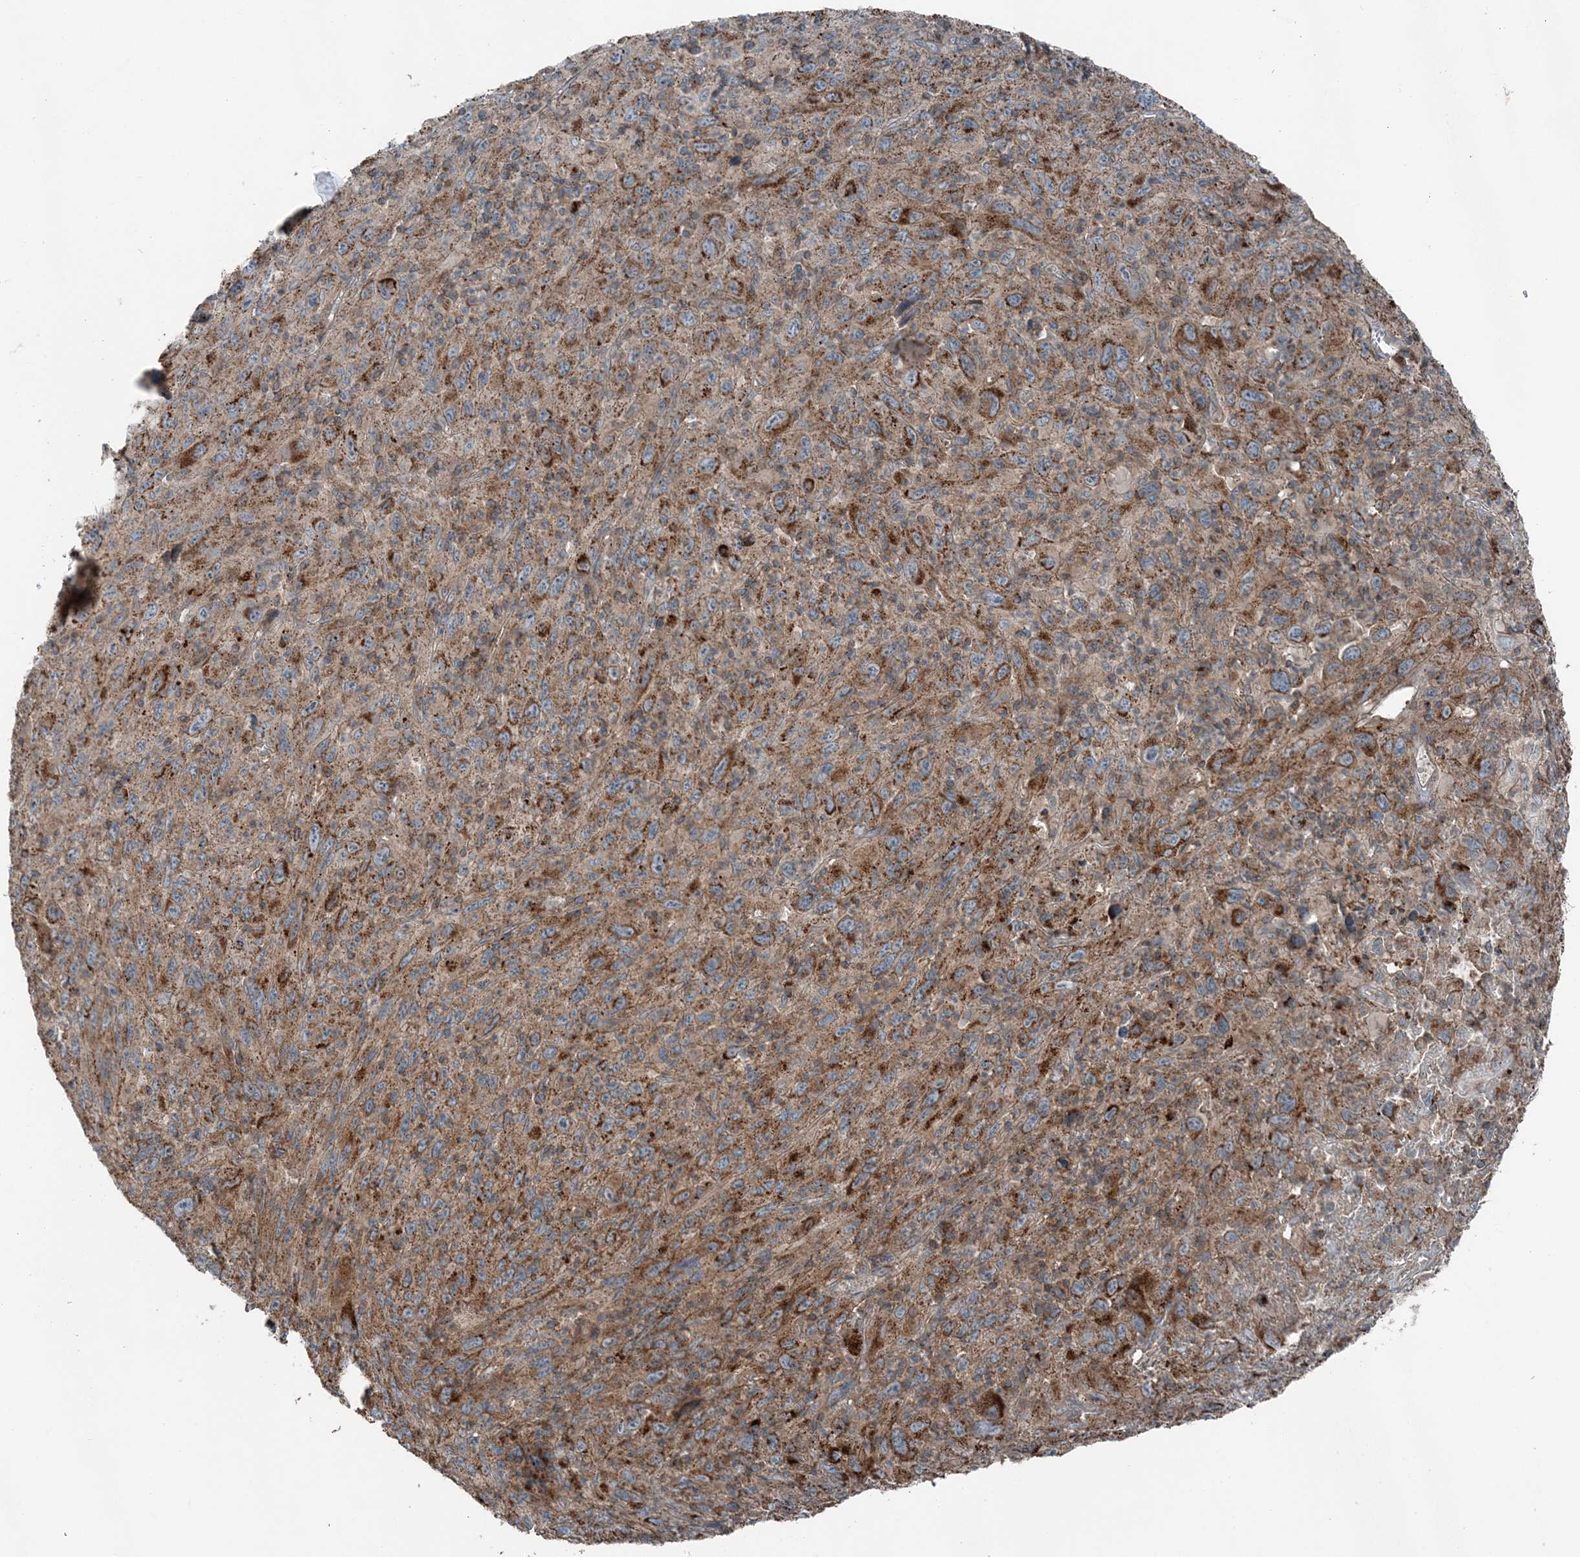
{"staining": {"intensity": "moderate", "quantity": ">75%", "location": "cytoplasmic/membranous"}, "tissue": "melanoma", "cell_type": "Tumor cells", "image_type": "cancer", "snomed": [{"axis": "morphology", "description": "Malignant melanoma, Metastatic site"}, {"axis": "topography", "description": "Skin"}], "caption": "Tumor cells demonstrate medium levels of moderate cytoplasmic/membranous expression in approximately >75% of cells in human malignant melanoma (metastatic site).", "gene": "KY", "patient": {"sex": "female", "age": 56}}